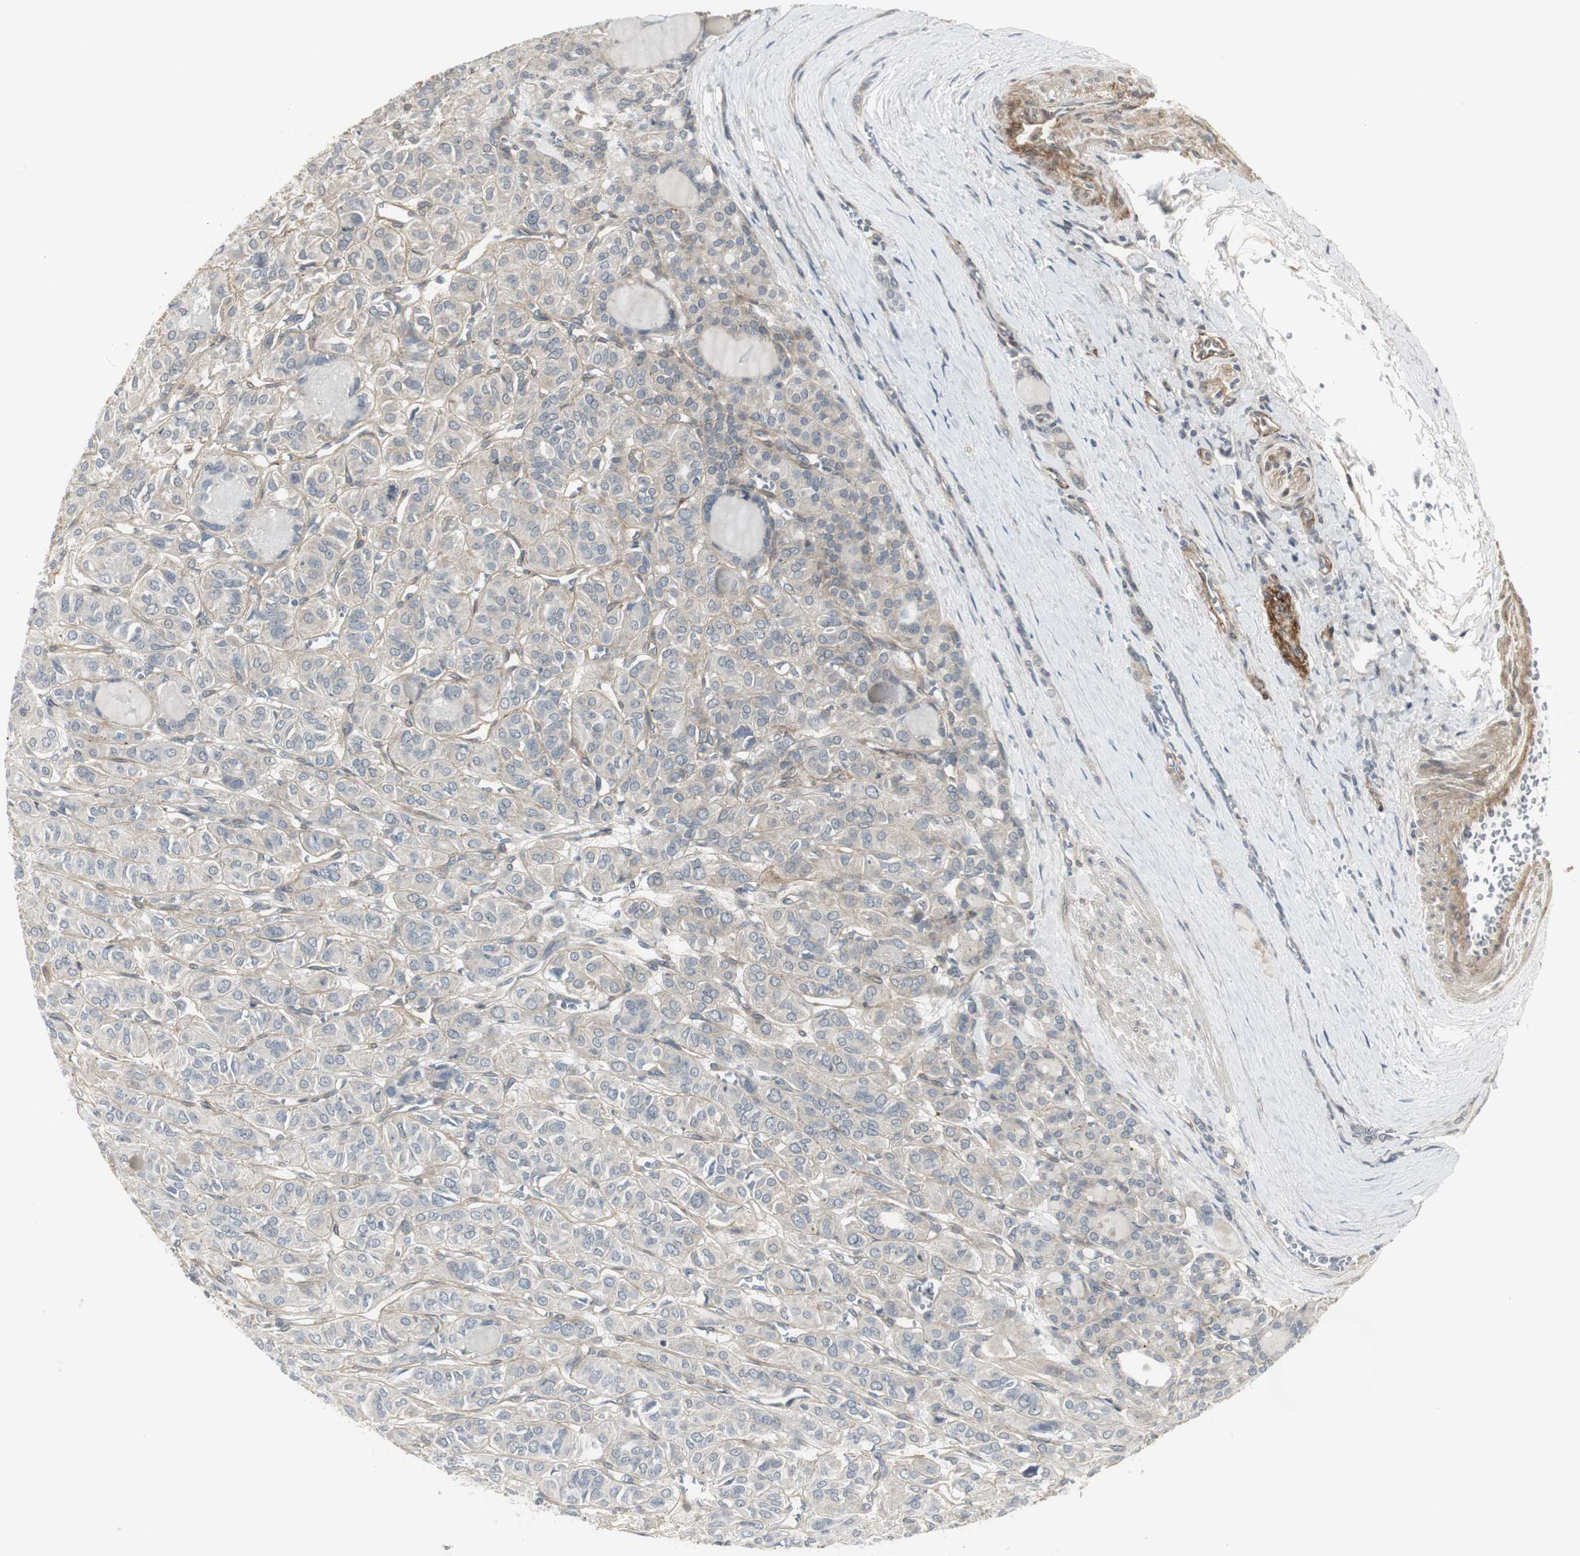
{"staining": {"intensity": "weak", "quantity": ">75%", "location": "cytoplasmic/membranous"}, "tissue": "thyroid cancer", "cell_type": "Tumor cells", "image_type": "cancer", "snomed": [{"axis": "morphology", "description": "Follicular adenoma carcinoma, NOS"}, {"axis": "topography", "description": "Thyroid gland"}], "caption": "Immunohistochemistry (IHC) (DAB (3,3'-diaminobenzidine)) staining of human thyroid follicular adenoma carcinoma shows weak cytoplasmic/membranous protein expression in about >75% of tumor cells.", "gene": "SCYL3", "patient": {"sex": "female", "age": 71}}